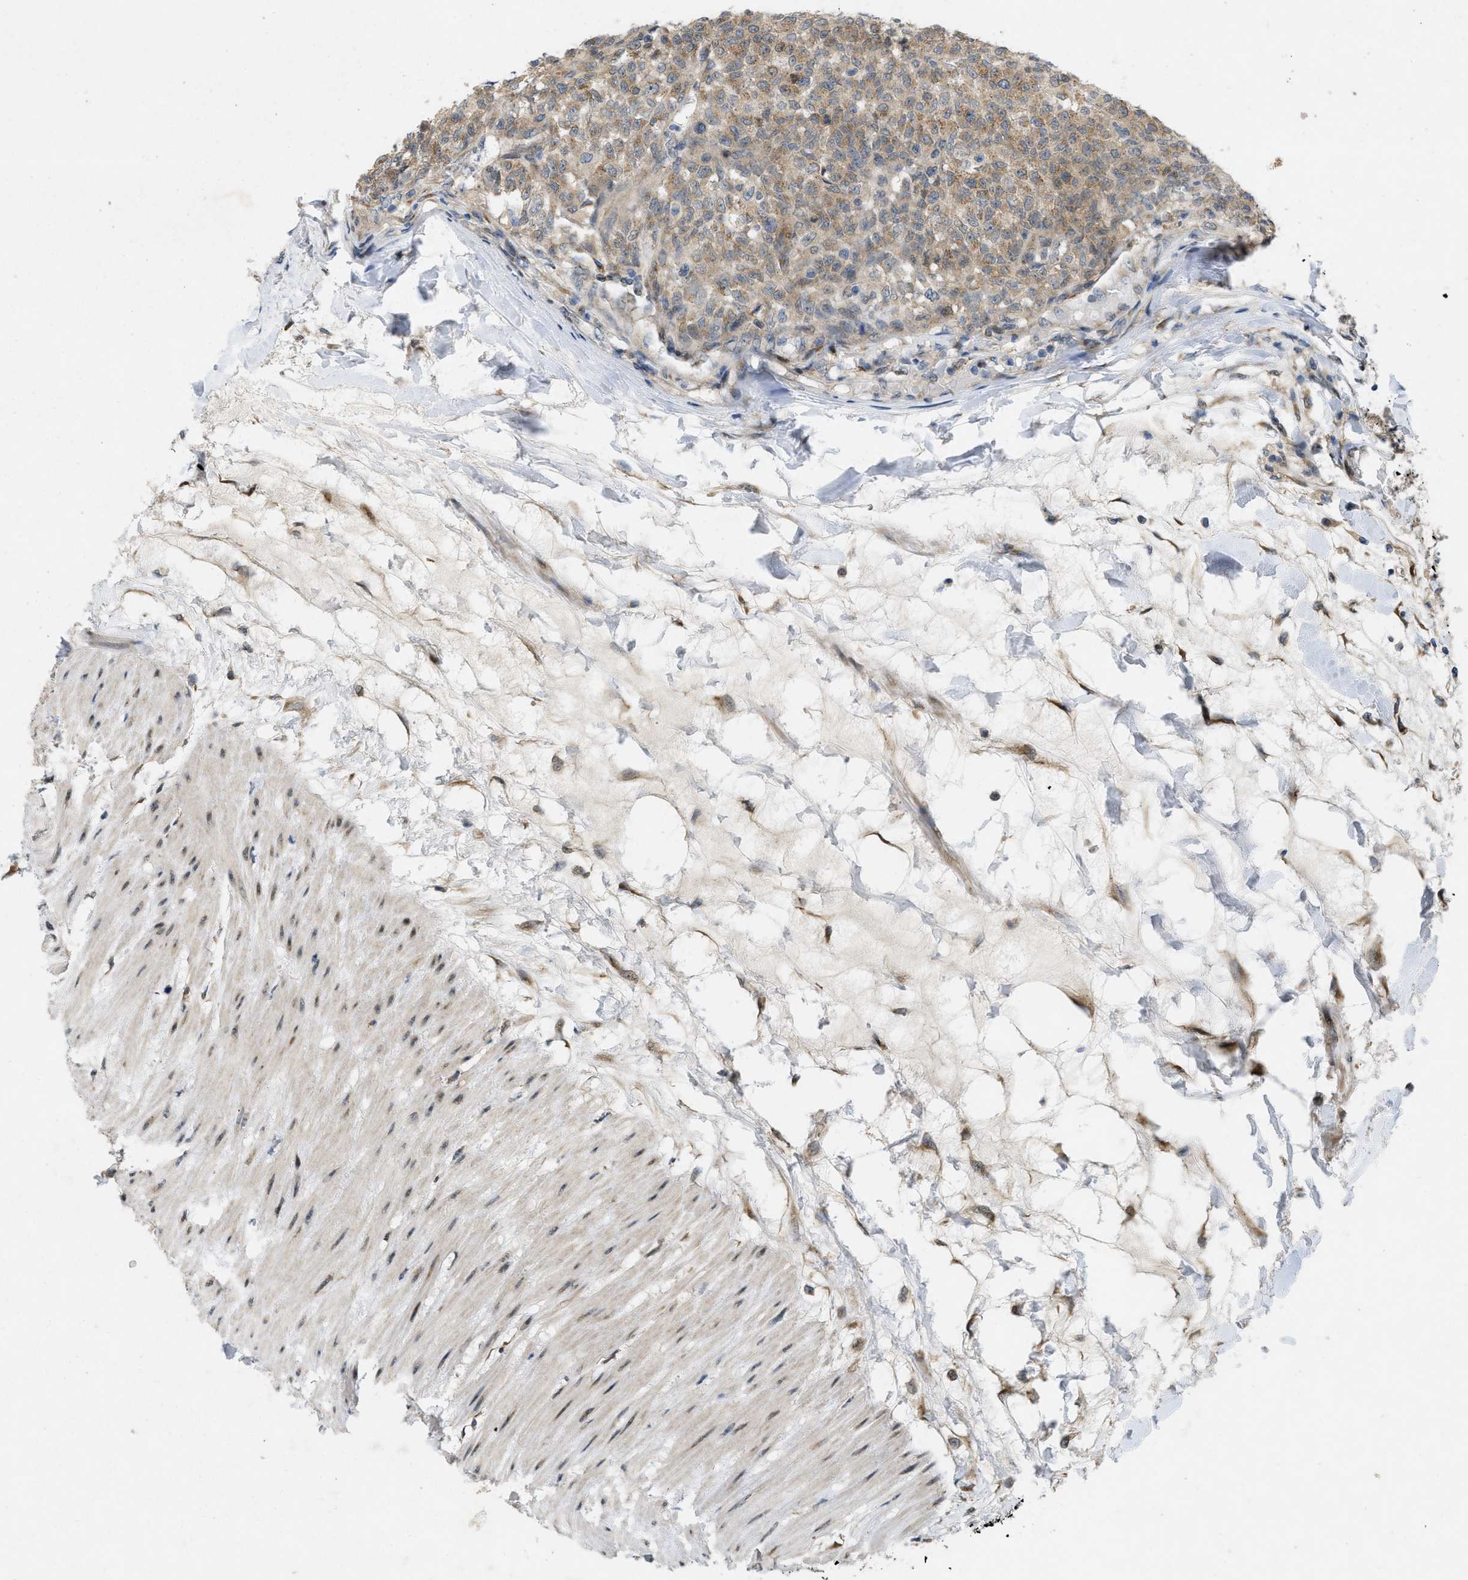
{"staining": {"intensity": "weak", "quantity": ">75%", "location": "cytoplasmic/membranous"}, "tissue": "testis cancer", "cell_type": "Tumor cells", "image_type": "cancer", "snomed": [{"axis": "morphology", "description": "Seminoma, NOS"}, {"axis": "topography", "description": "Testis"}], "caption": "This micrograph displays immunohistochemistry staining of human testis seminoma, with low weak cytoplasmic/membranous staining in approximately >75% of tumor cells.", "gene": "IFNLR1", "patient": {"sex": "male", "age": 59}}